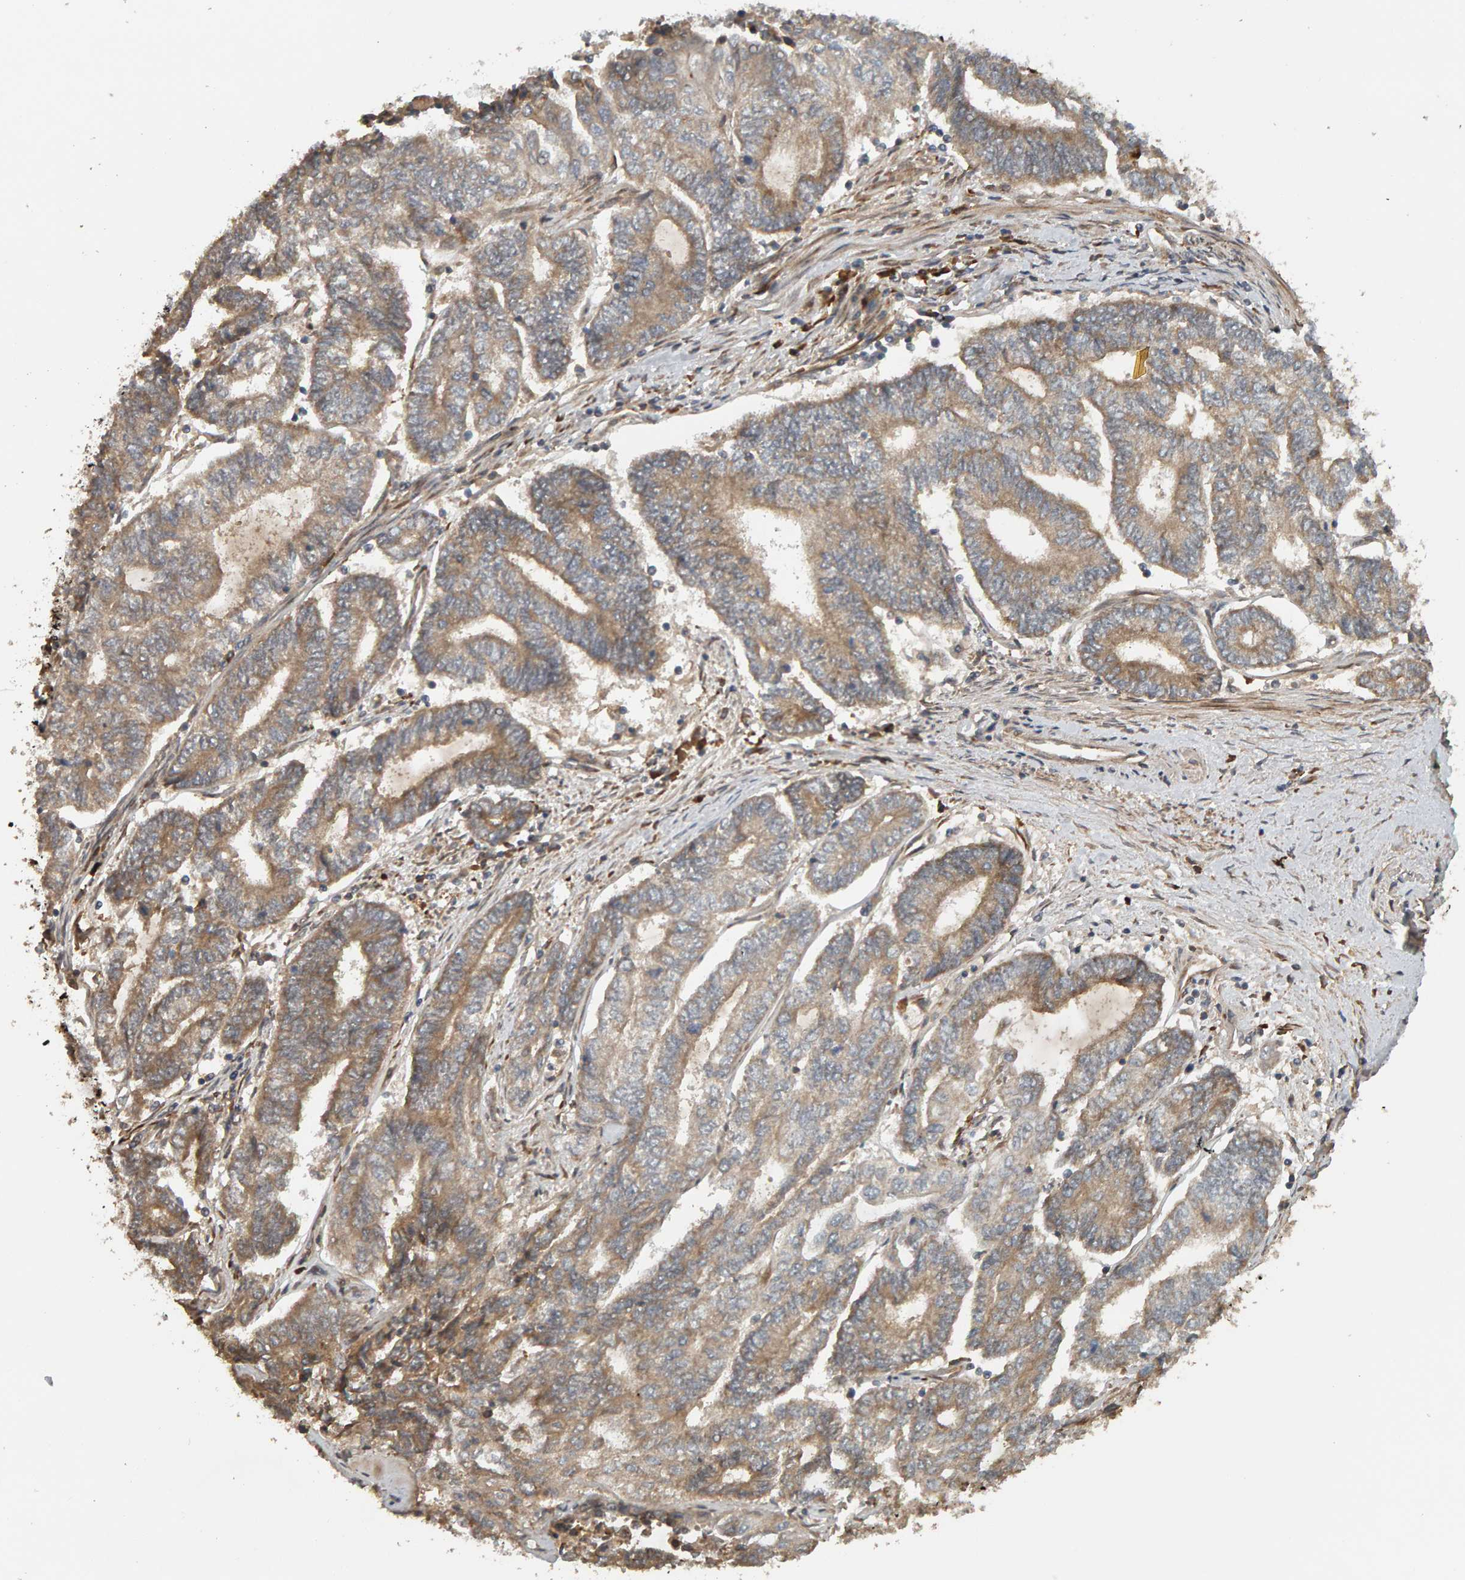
{"staining": {"intensity": "weak", "quantity": ">75%", "location": "cytoplasmic/membranous"}, "tissue": "endometrial cancer", "cell_type": "Tumor cells", "image_type": "cancer", "snomed": [{"axis": "morphology", "description": "Adenocarcinoma, NOS"}, {"axis": "topography", "description": "Uterus"}, {"axis": "topography", "description": "Endometrium"}], "caption": "This micrograph demonstrates immunohistochemistry staining of human endometrial adenocarcinoma, with low weak cytoplasmic/membranous expression in about >75% of tumor cells.", "gene": "ZFAND1", "patient": {"sex": "female", "age": 70}}